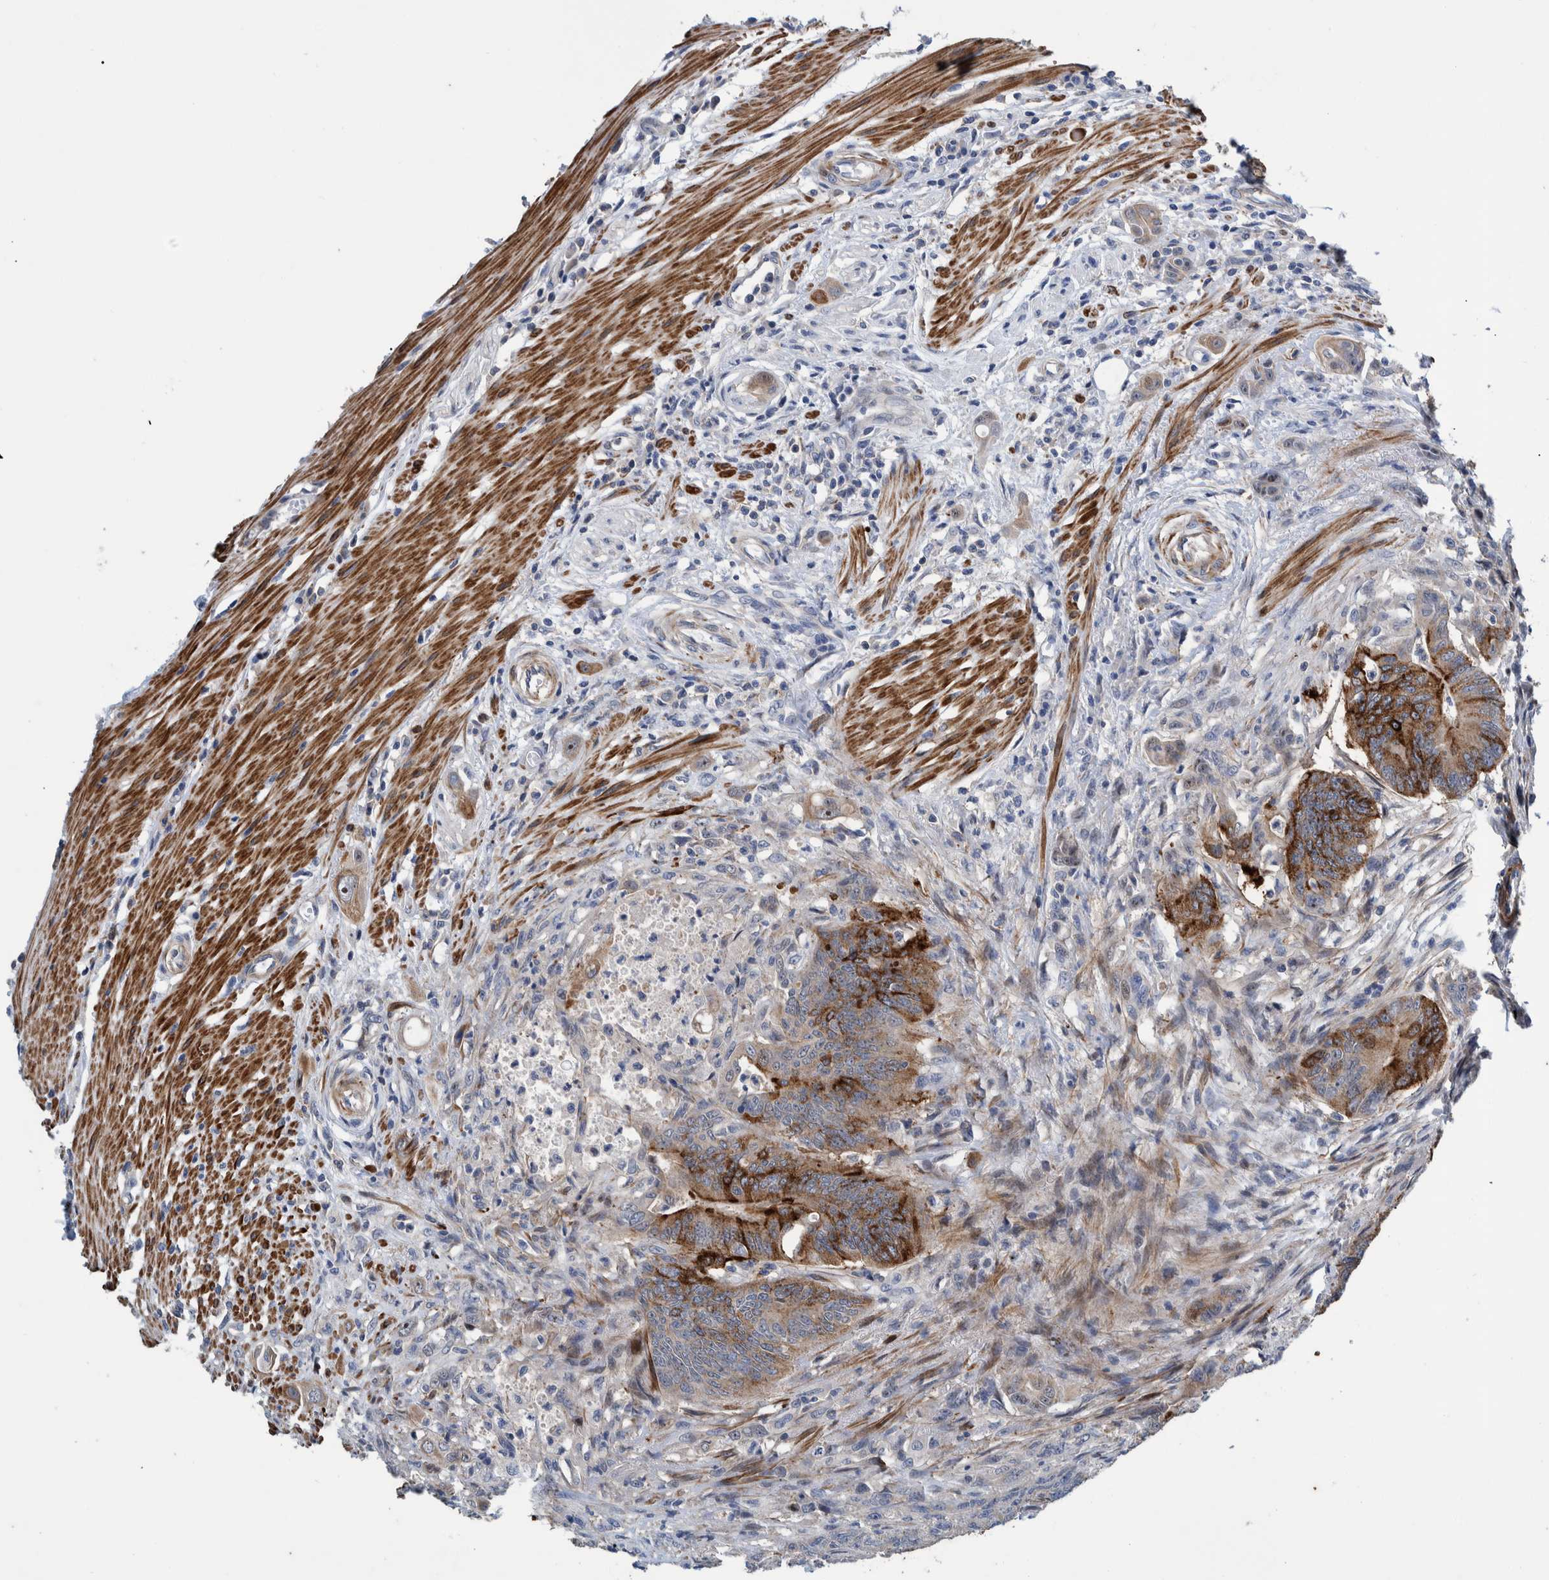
{"staining": {"intensity": "strong", "quantity": "25%-75%", "location": "cytoplasmic/membranous"}, "tissue": "colorectal cancer", "cell_type": "Tumor cells", "image_type": "cancer", "snomed": [{"axis": "morphology", "description": "Adenoma, NOS"}, {"axis": "morphology", "description": "Adenocarcinoma, NOS"}, {"axis": "topography", "description": "Colon"}], "caption": "Immunohistochemical staining of human adenocarcinoma (colorectal) displays strong cytoplasmic/membranous protein positivity in about 25%-75% of tumor cells. (Brightfield microscopy of DAB IHC at high magnification).", "gene": "MKS1", "patient": {"sex": "male", "age": 79}}